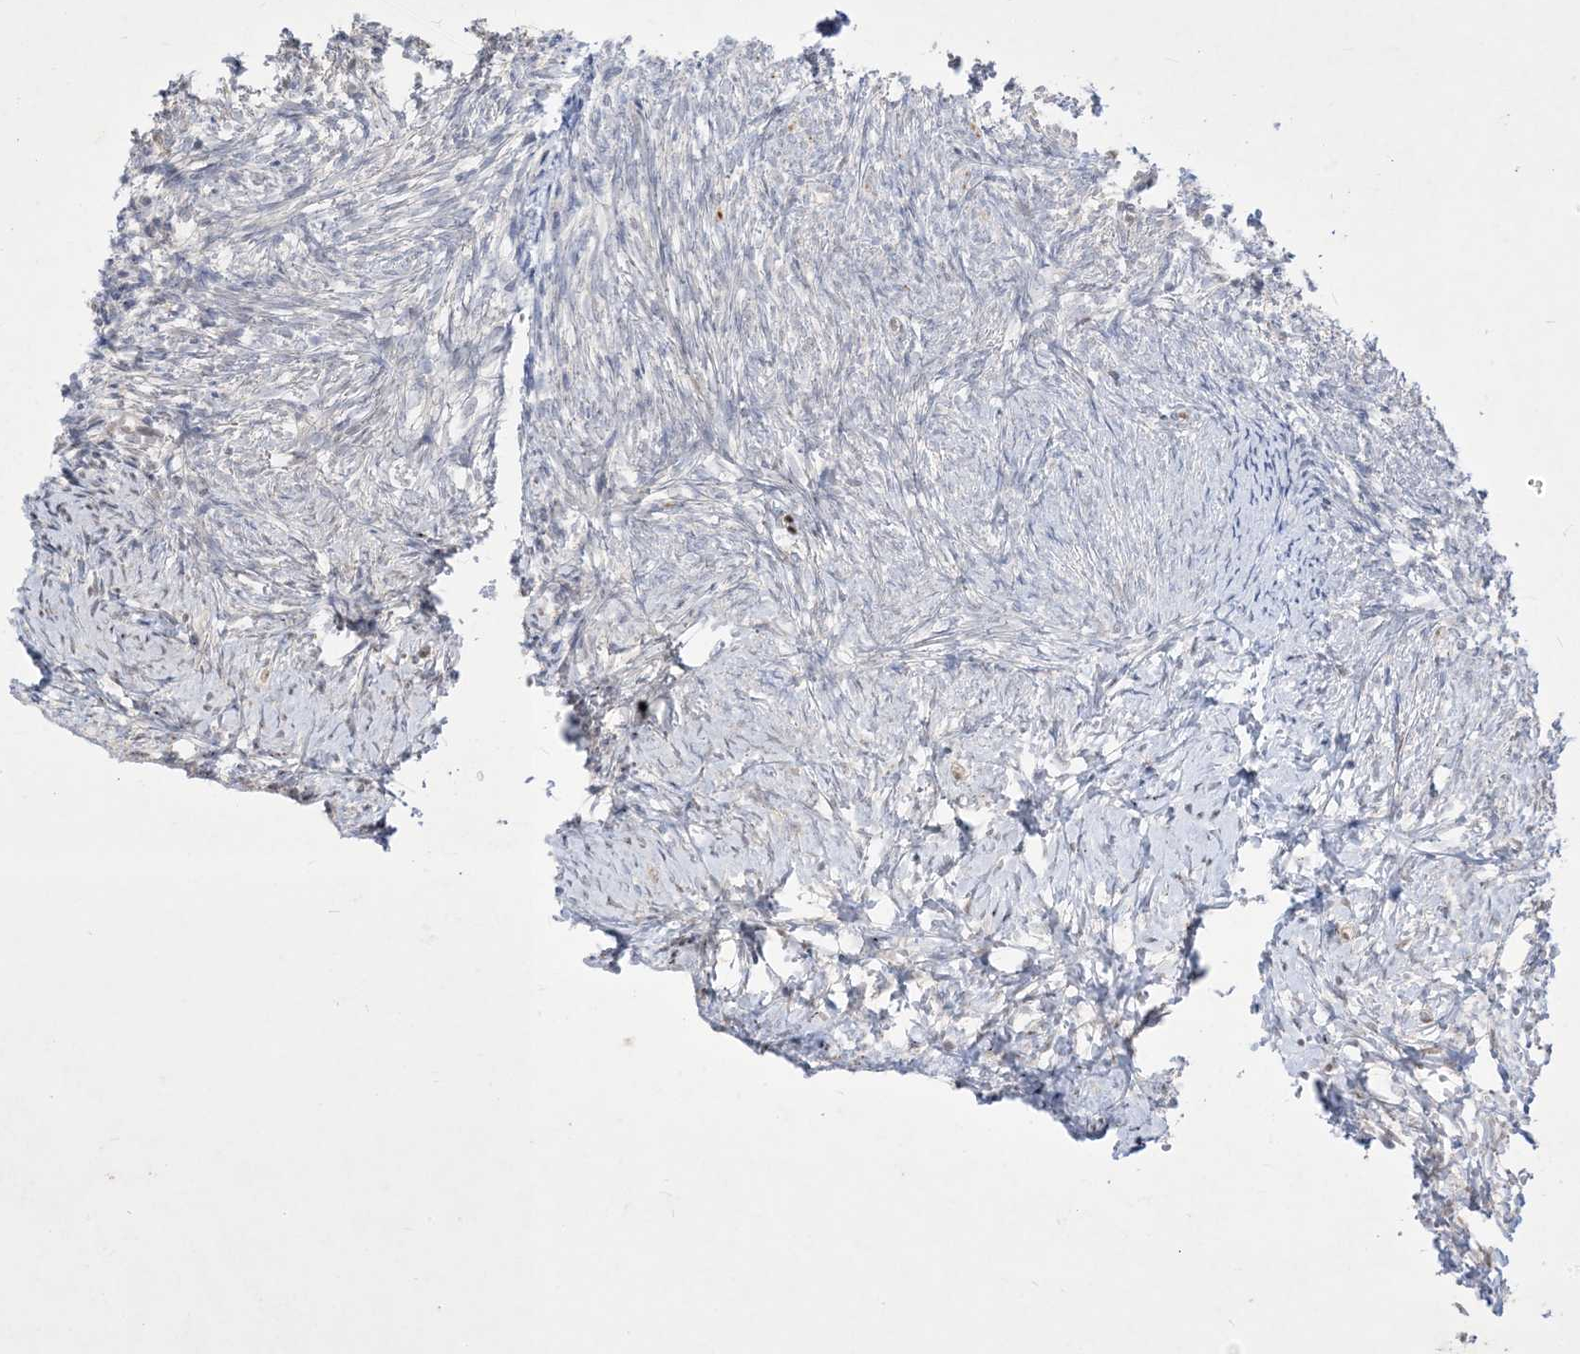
{"staining": {"intensity": "negative", "quantity": "none", "location": "none"}, "tissue": "ovary", "cell_type": "Ovarian stroma cells", "image_type": "normal", "snomed": [{"axis": "morphology", "description": "Normal tissue, NOS"}, {"axis": "topography", "description": "Ovary"}], "caption": "The immunohistochemistry (IHC) photomicrograph has no significant positivity in ovarian stroma cells of ovary. (DAB IHC visualized using brightfield microscopy, high magnification).", "gene": "BHLHE40", "patient": {"sex": "female", "age": 41}}